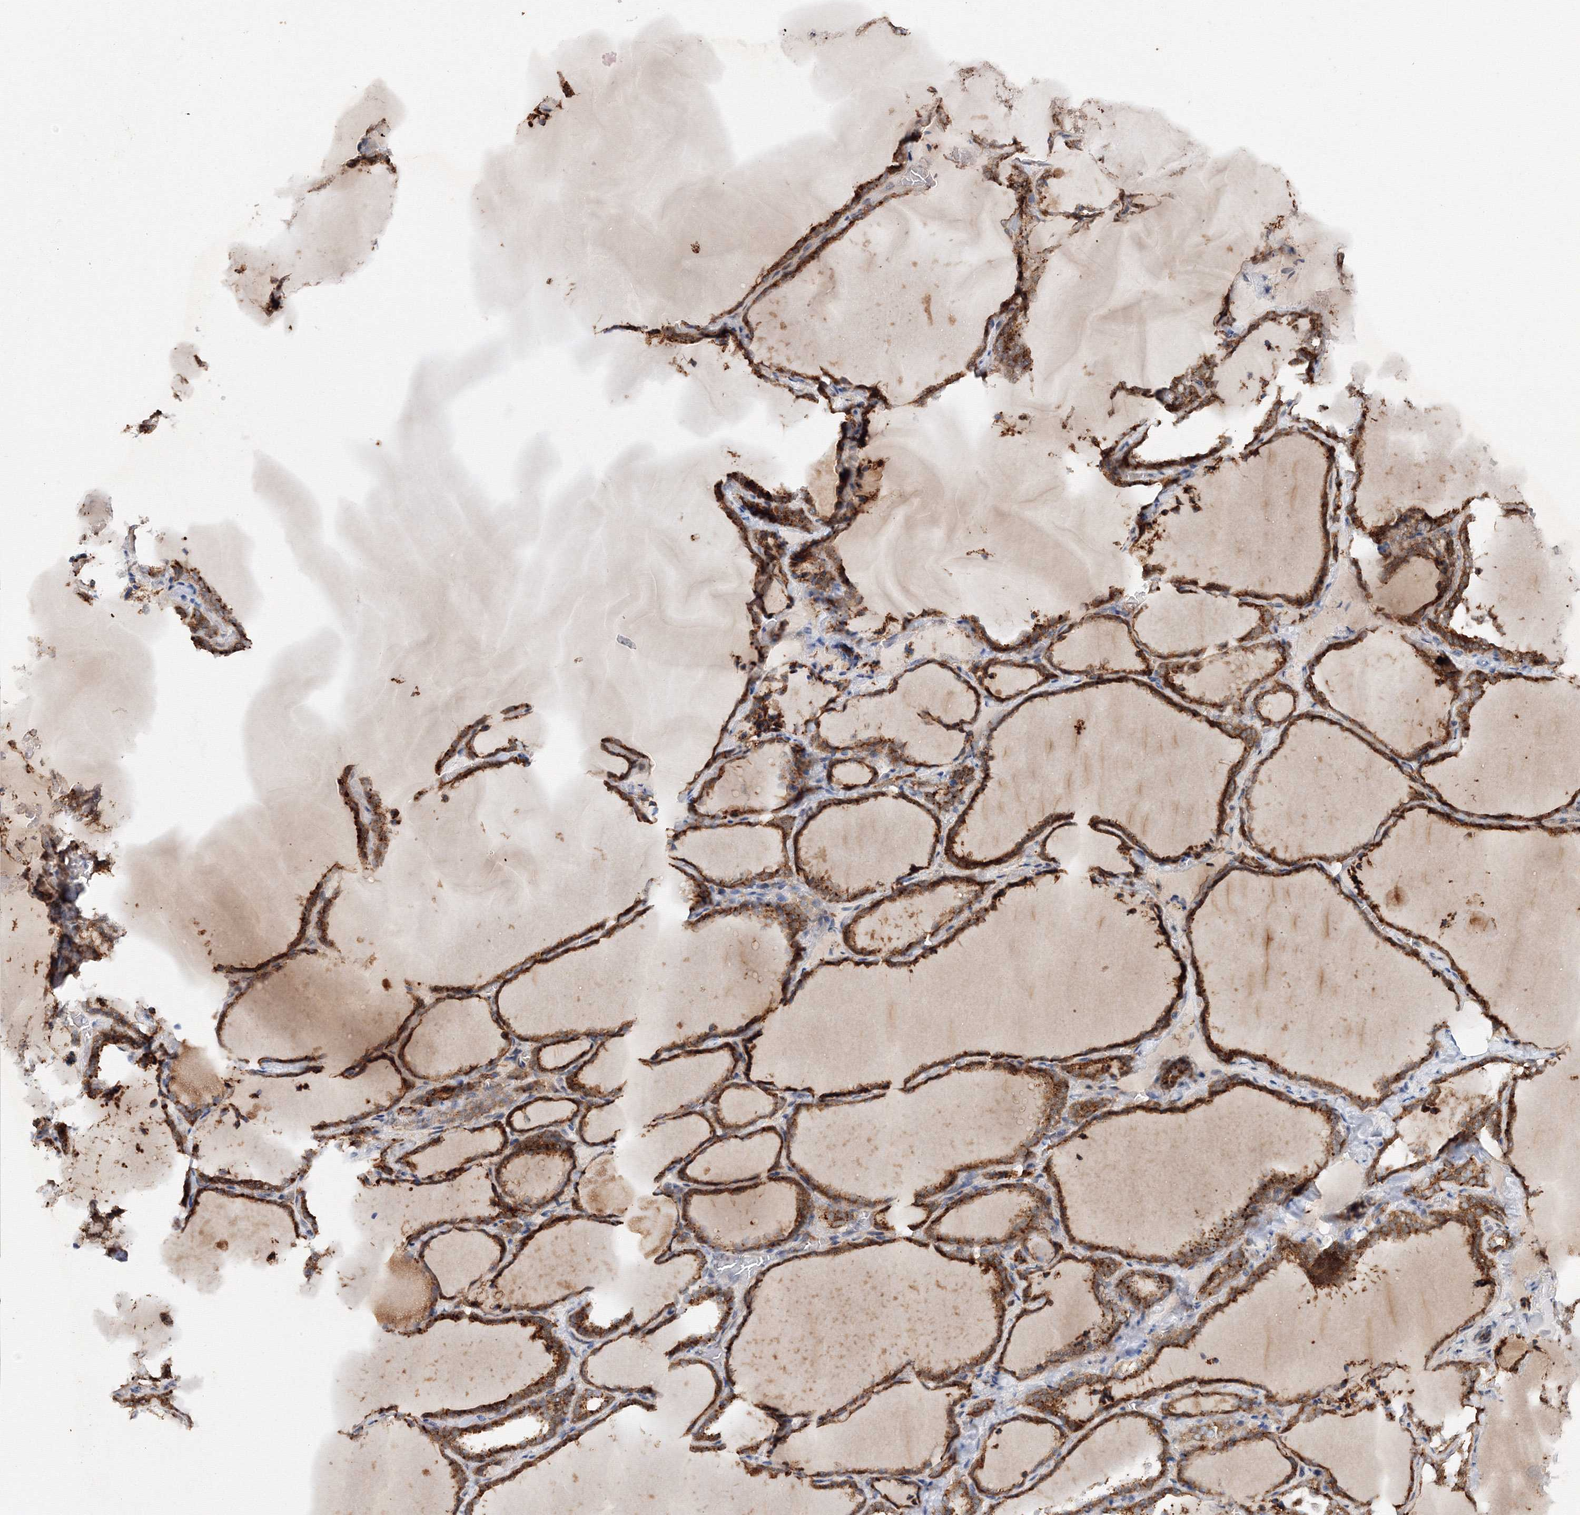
{"staining": {"intensity": "strong", "quantity": ">75%", "location": "cytoplasmic/membranous"}, "tissue": "thyroid gland", "cell_type": "Glandular cells", "image_type": "normal", "snomed": [{"axis": "morphology", "description": "Normal tissue, NOS"}, {"axis": "topography", "description": "Thyroid gland"}], "caption": "Immunohistochemical staining of unremarkable thyroid gland displays high levels of strong cytoplasmic/membranous expression in about >75% of glandular cells. Using DAB (brown) and hematoxylin (blue) stains, captured at high magnification using brightfield microscopy.", "gene": "DCTD", "patient": {"sex": "female", "age": 22}}